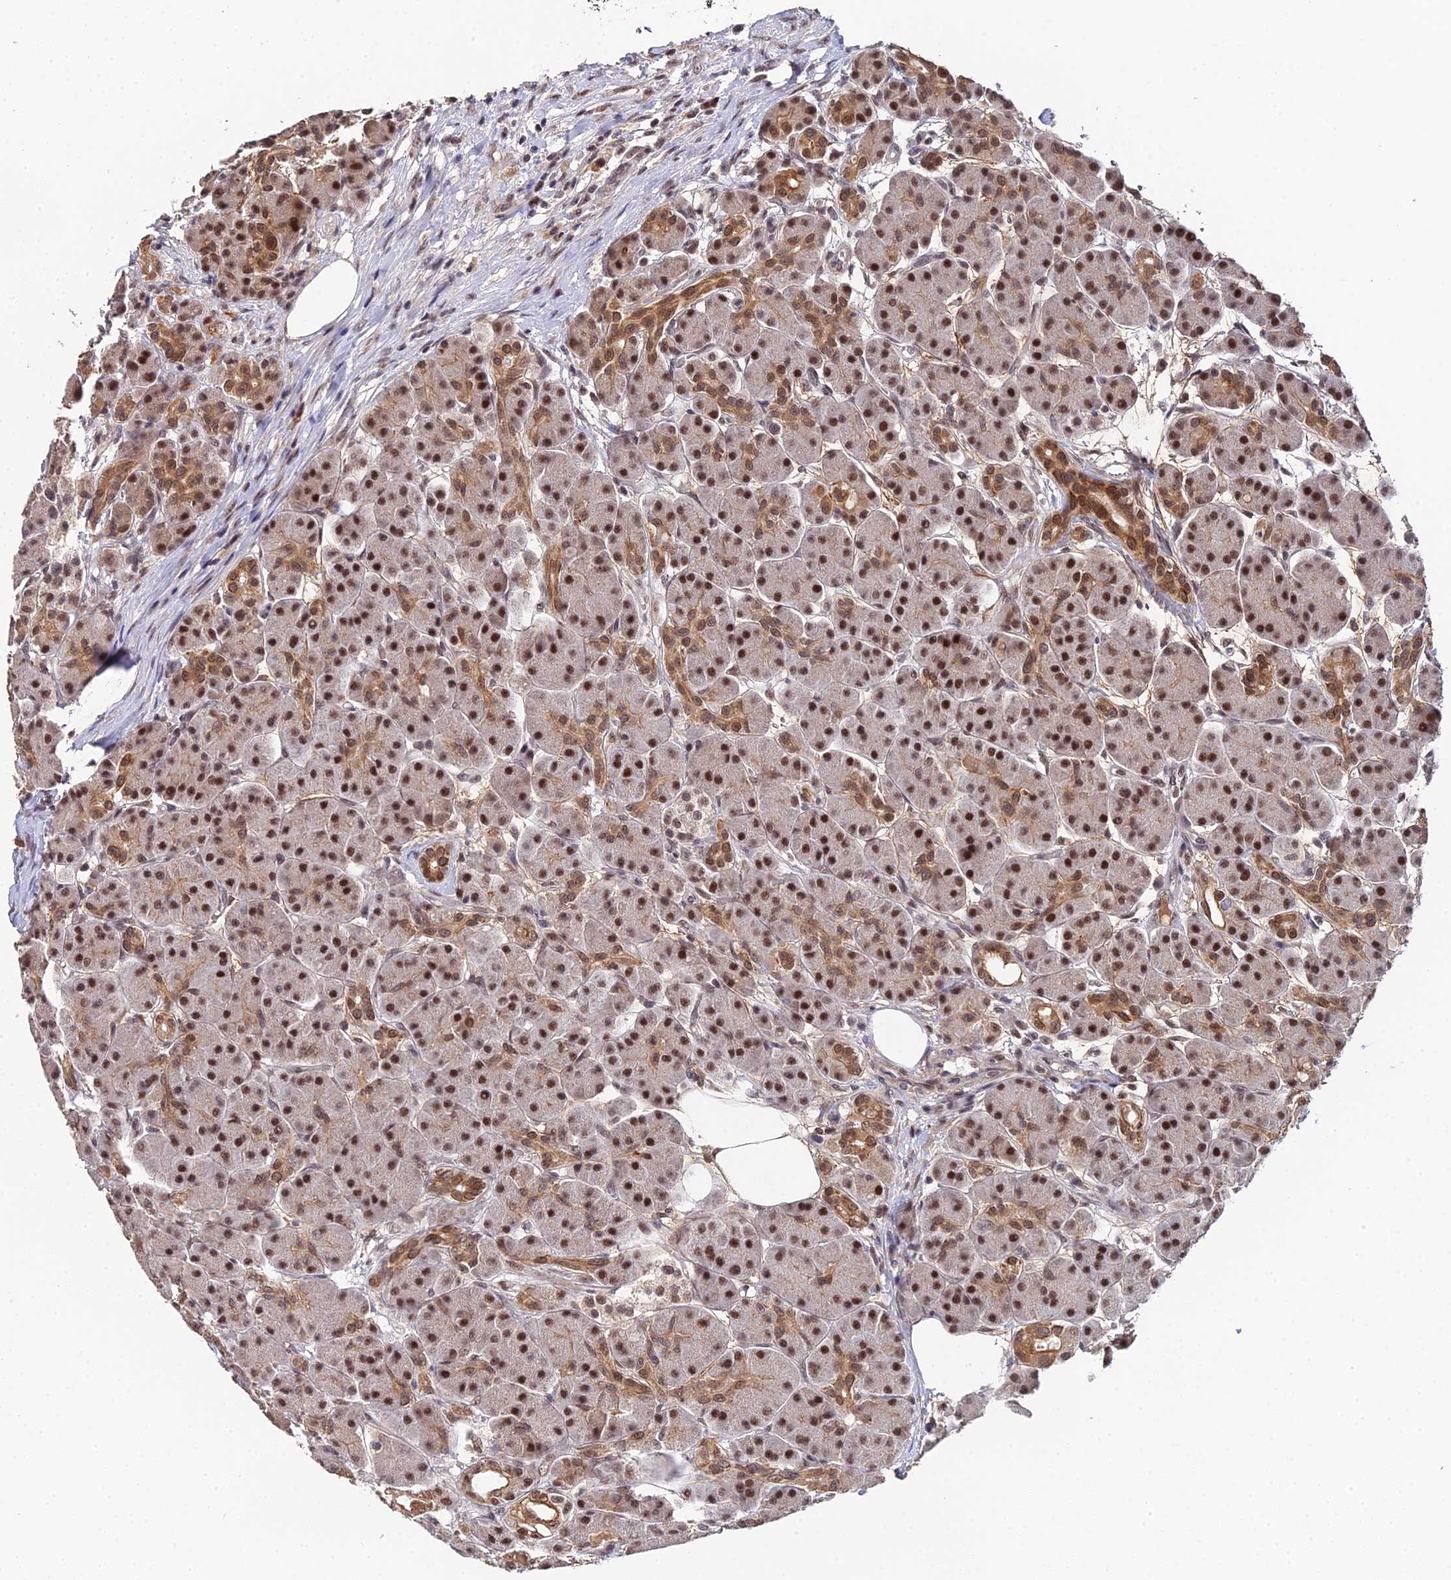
{"staining": {"intensity": "strong", "quantity": ">75%", "location": "cytoplasmic/membranous,nuclear"}, "tissue": "pancreas", "cell_type": "Exocrine glandular cells", "image_type": "normal", "snomed": [{"axis": "morphology", "description": "Normal tissue, NOS"}, {"axis": "topography", "description": "Pancreas"}], "caption": "Immunohistochemistry (IHC) image of normal human pancreas stained for a protein (brown), which exhibits high levels of strong cytoplasmic/membranous,nuclear positivity in about >75% of exocrine glandular cells.", "gene": "BIVM", "patient": {"sex": "male", "age": 63}}